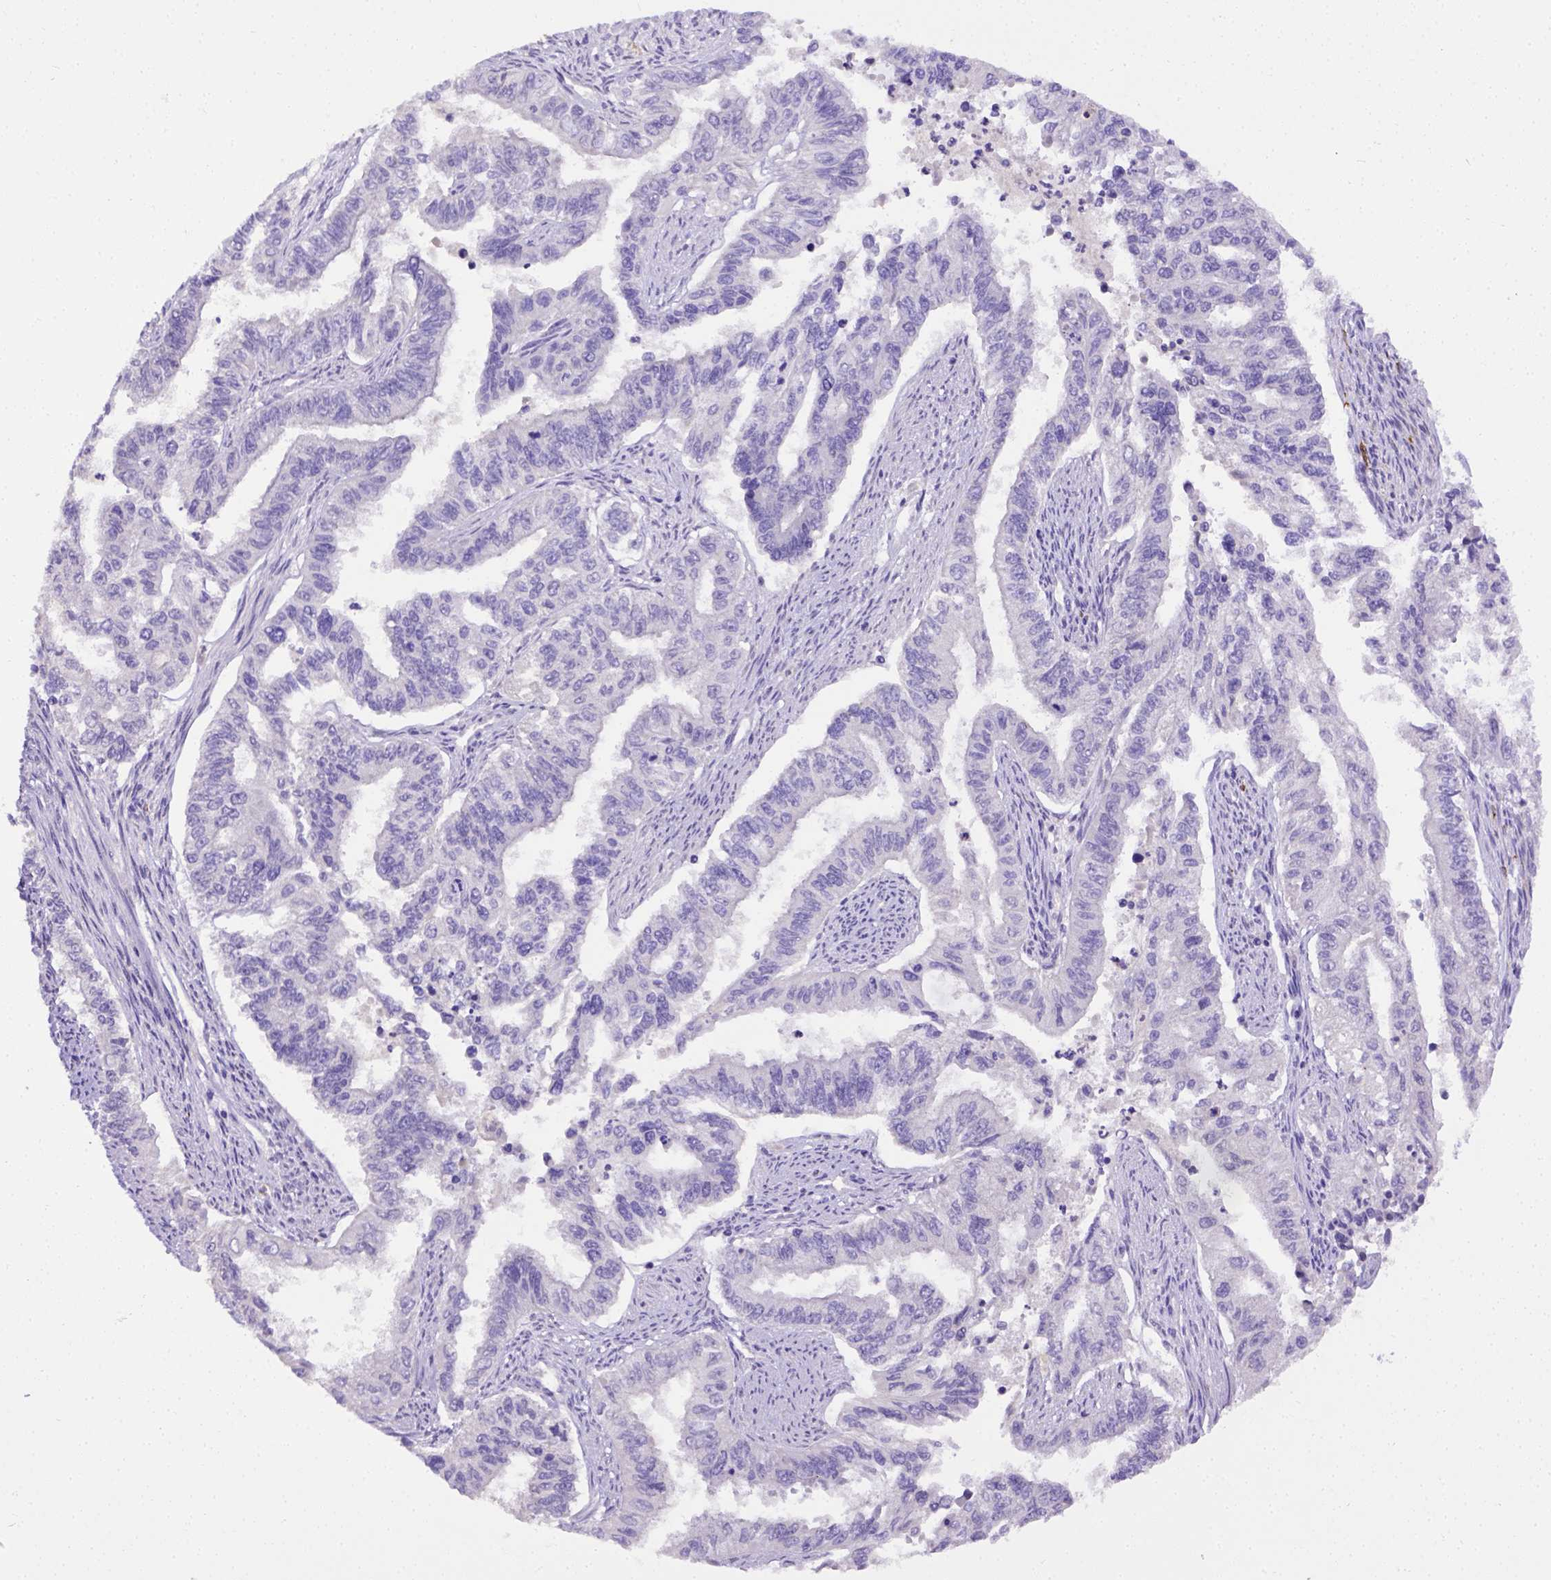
{"staining": {"intensity": "negative", "quantity": "none", "location": "none"}, "tissue": "endometrial cancer", "cell_type": "Tumor cells", "image_type": "cancer", "snomed": [{"axis": "morphology", "description": "Adenocarcinoma, NOS"}, {"axis": "topography", "description": "Uterus"}], "caption": "Immunohistochemistry (IHC) of endometrial adenocarcinoma reveals no positivity in tumor cells. The staining is performed using DAB (3,3'-diaminobenzidine) brown chromogen with nuclei counter-stained in using hematoxylin.", "gene": "B3GAT1", "patient": {"sex": "female", "age": 59}}